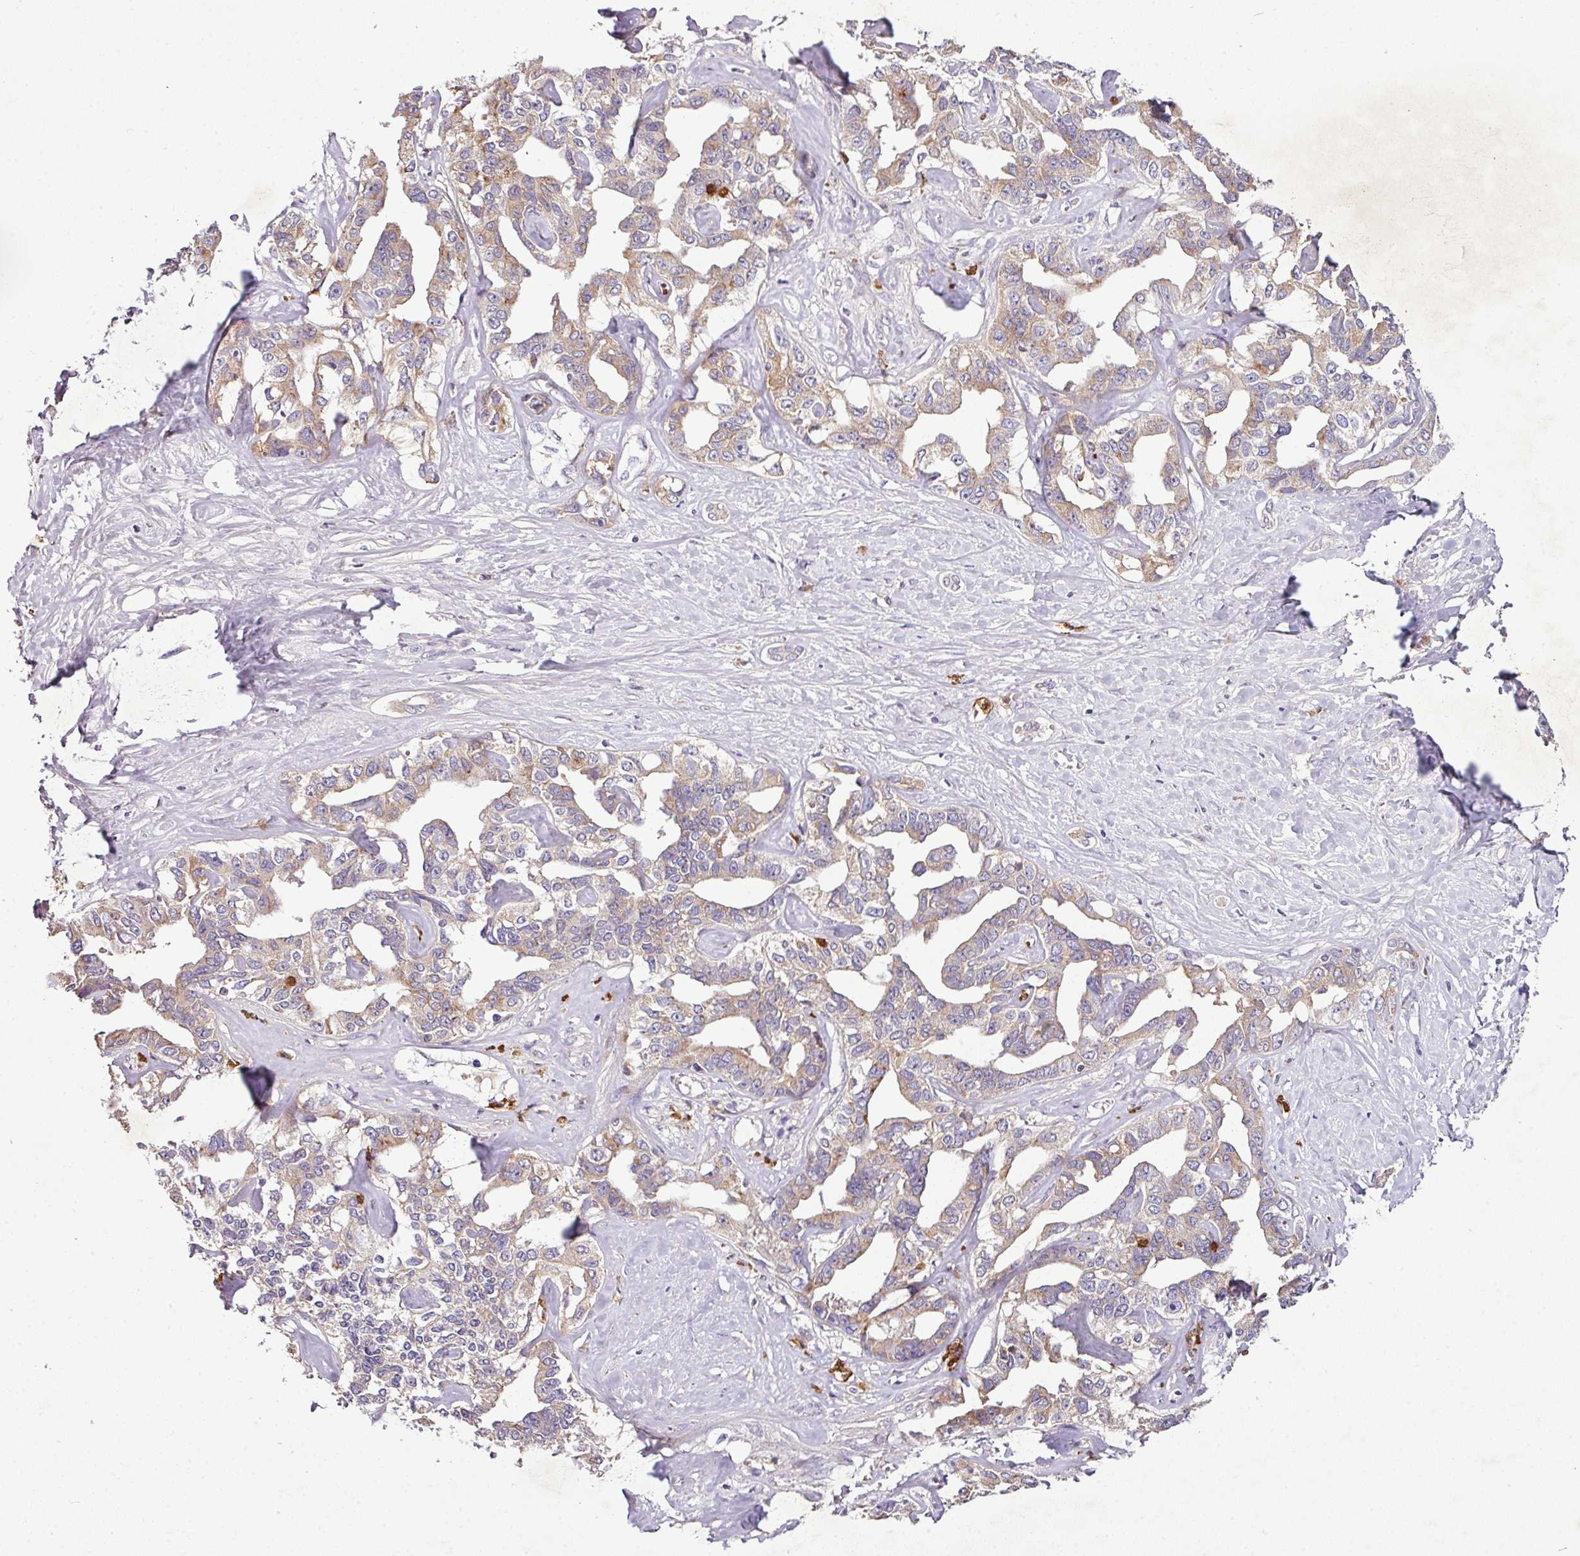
{"staining": {"intensity": "moderate", "quantity": ">75%", "location": "cytoplasmic/membranous"}, "tissue": "liver cancer", "cell_type": "Tumor cells", "image_type": "cancer", "snomed": [{"axis": "morphology", "description": "Cholangiocarcinoma"}, {"axis": "topography", "description": "Liver"}], "caption": "Immunohistochemistry staining of liver cancer (cholangiocarcinoma), which exhibits medium levels of moderate cytoplasmic/membranous staining in approximately >75% of tumor cells indicating moderate cytoplasmic/membranous protein staining. The staining was performed using DAB (3,3'-diaminobenzidine) (brown) for protein detection and nuclei were counterstained in hematoxylin (blue).", "gene": "CAB39L", "patient": {"sex": "male", "age": 59}}